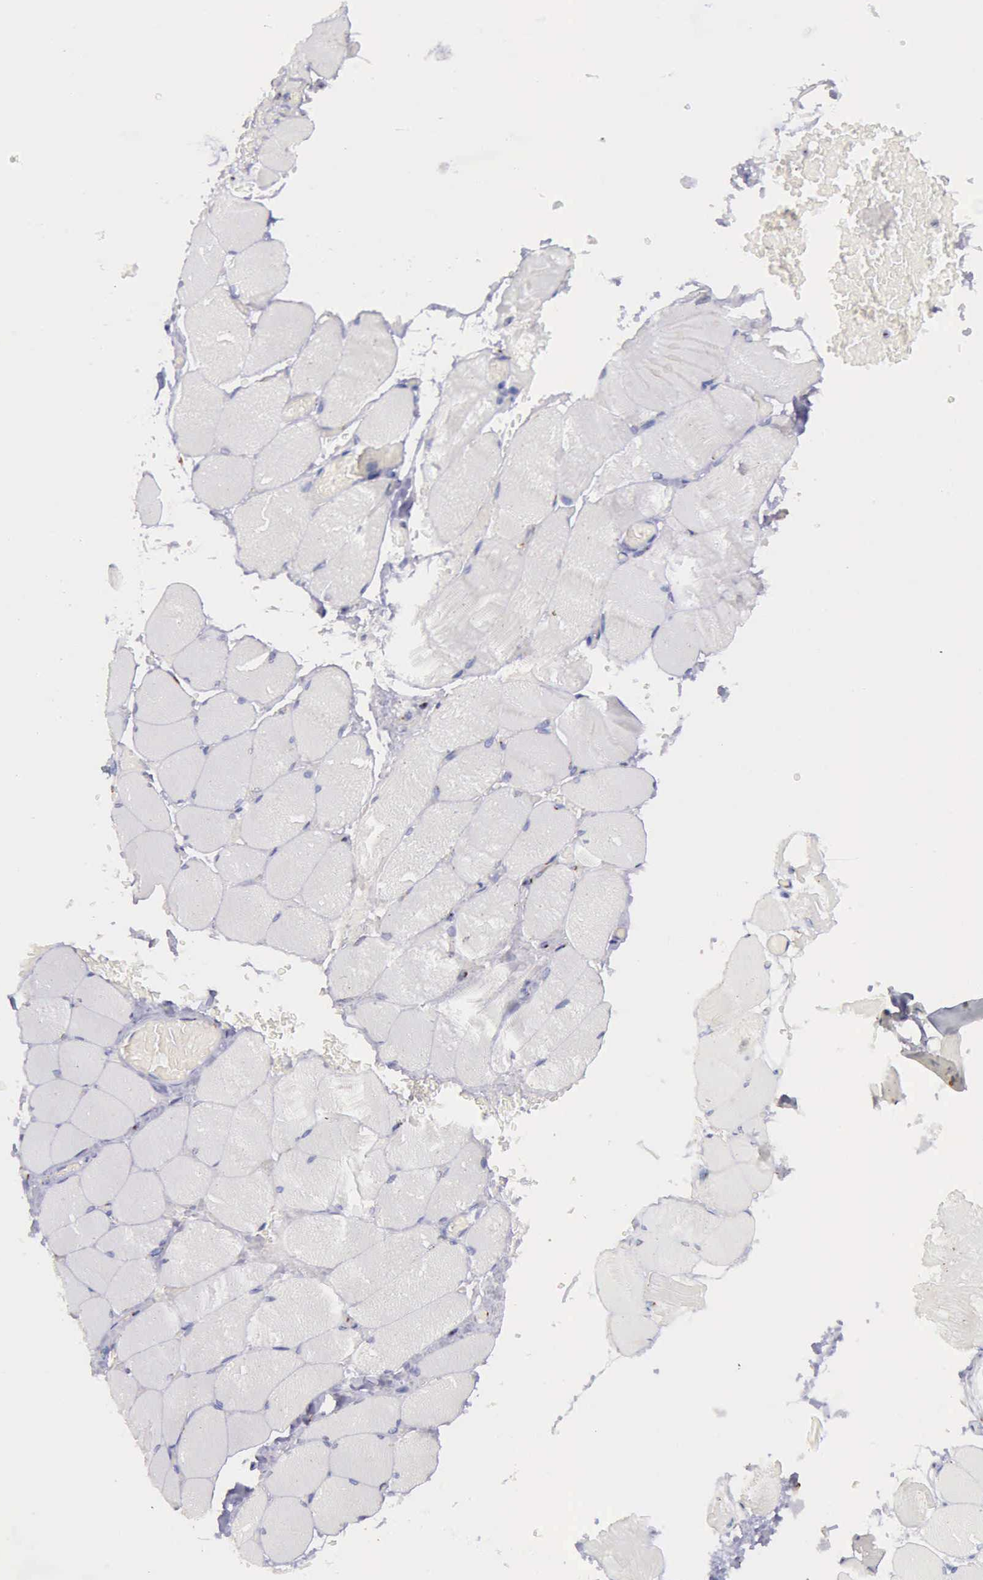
{"staining": {"intensity": "negative", "quantity": "none", "location": "none"}, "tissue": "skeletal muscle", "cell_type": "Myocytes", "image_type": "normal", "snomed": [{"axis": "morphology", "description": "Normal tissue, NOS"}, {"axis": "topography", "description": "Skeletal muscle"}, {"axis": "topography", "description": "Soft tissue"}], "caption": "Micrograph shows no significant protein staining in myocytes of benign skeletal muscle. The staining is performed using DAB (3,3'-diaminobenzidine) brown chromogen with nuclei counter-stained in using hematoxylin.", "gene": "GOLGA5", "patient": {"sex": "female", "age": 58}}